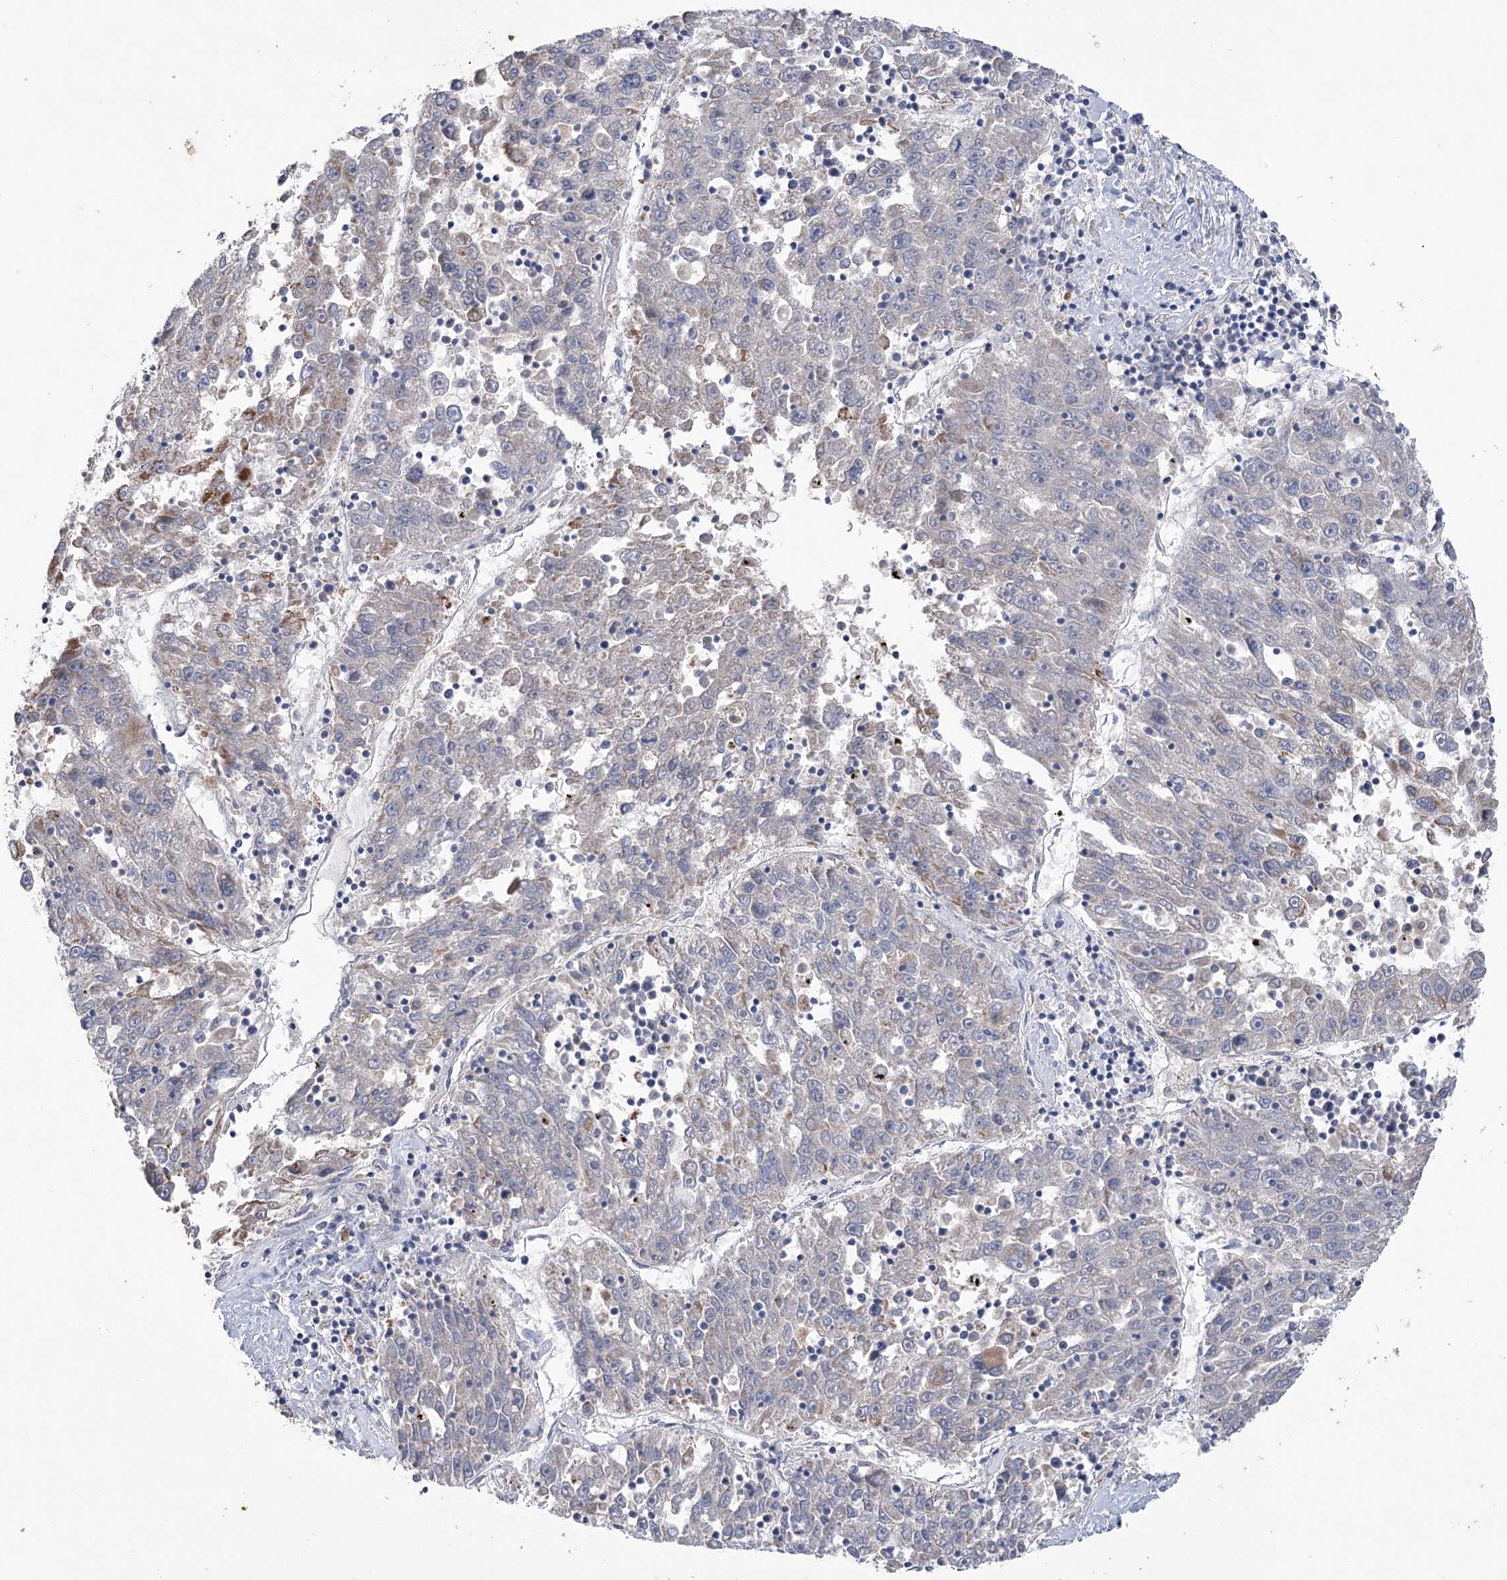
{"staining": {"intensity": "moderate", "quantity": "<25%", "location": "cytoplasmic/membranous"}, "tissue": "liver cancer", "cell_type": "Tumor cells", "image_type": "cancer", "snomed": [{"axis": "morphology", "description": "Carcinoma, Hepatocellular, NOS"}, {"axis": "topography", "description": "Liver"}], "caption": "Immunohistochemistry (IHC) micrograph of neoplastic tissue: human hepatocellular carcinoma (liver) stained using immunohistochemistry (IHC) exhibits low levels of moderate protein expression localized specifically in the cytoplasmic/membranous of tumor cells, appearing as a cytoplasmic/membranous brown color.", "gene": "MTCH2", "patient": {"sex": "male", "age": 49}}